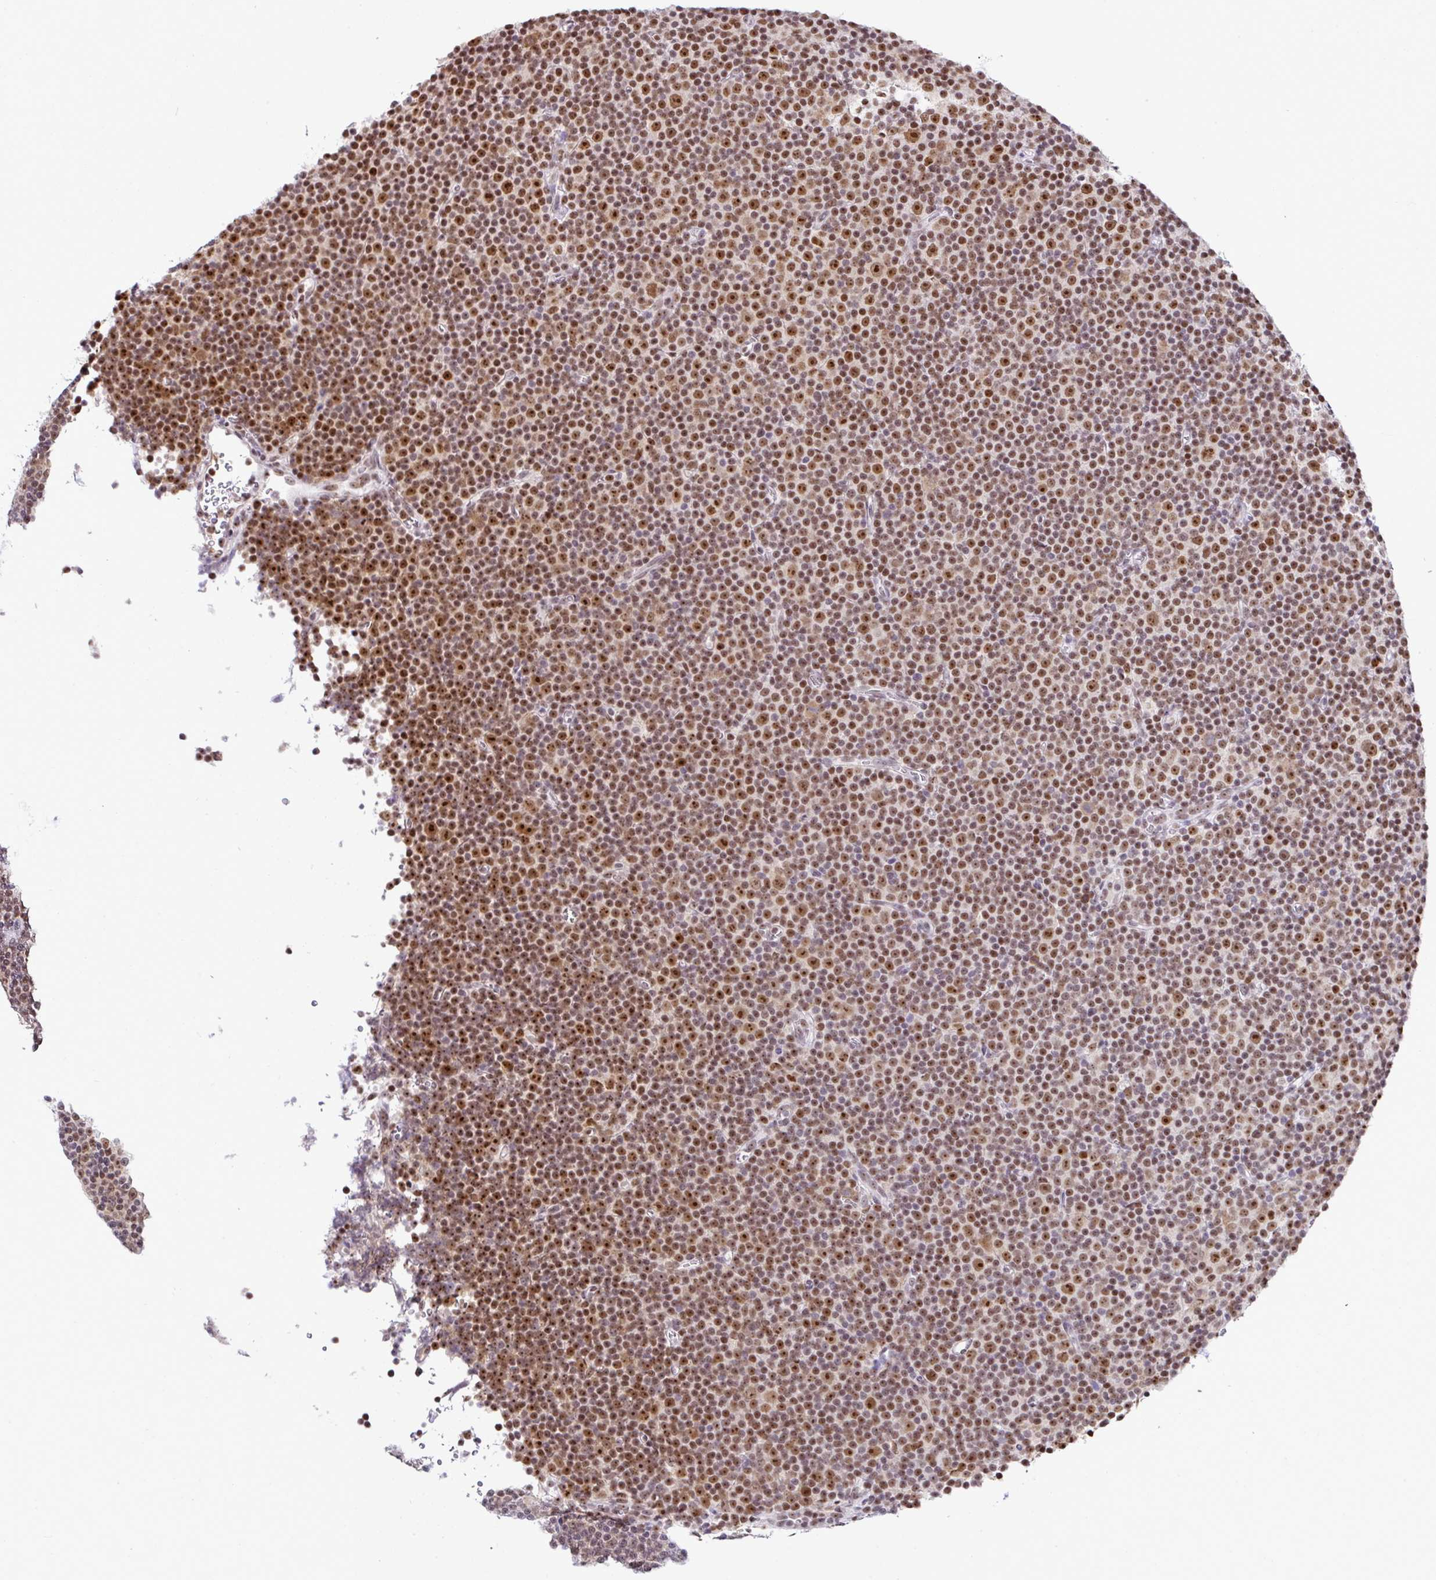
{"staining": {"intensity": "moderate", "quantity": ">75%", "location": "nuclear"}, "tissue": "lymphoma", "cell_type": "Tumor cells", "image_type": "cancer", "snomed": [{"axis": "morphology", "description": "Malignant lymphoma, non-Hodgkin's type, Low grade"}, {"axis": "topography", "description": "Lymph node"}], "caption": "Protein staining displays moderate nuclear staining in about >75% of tumor cells in low-grade malignant lymphoma, non-Hodgkin's type.", "gene": "PTPN2", "patient": {"sex": "female", "age": 67}}